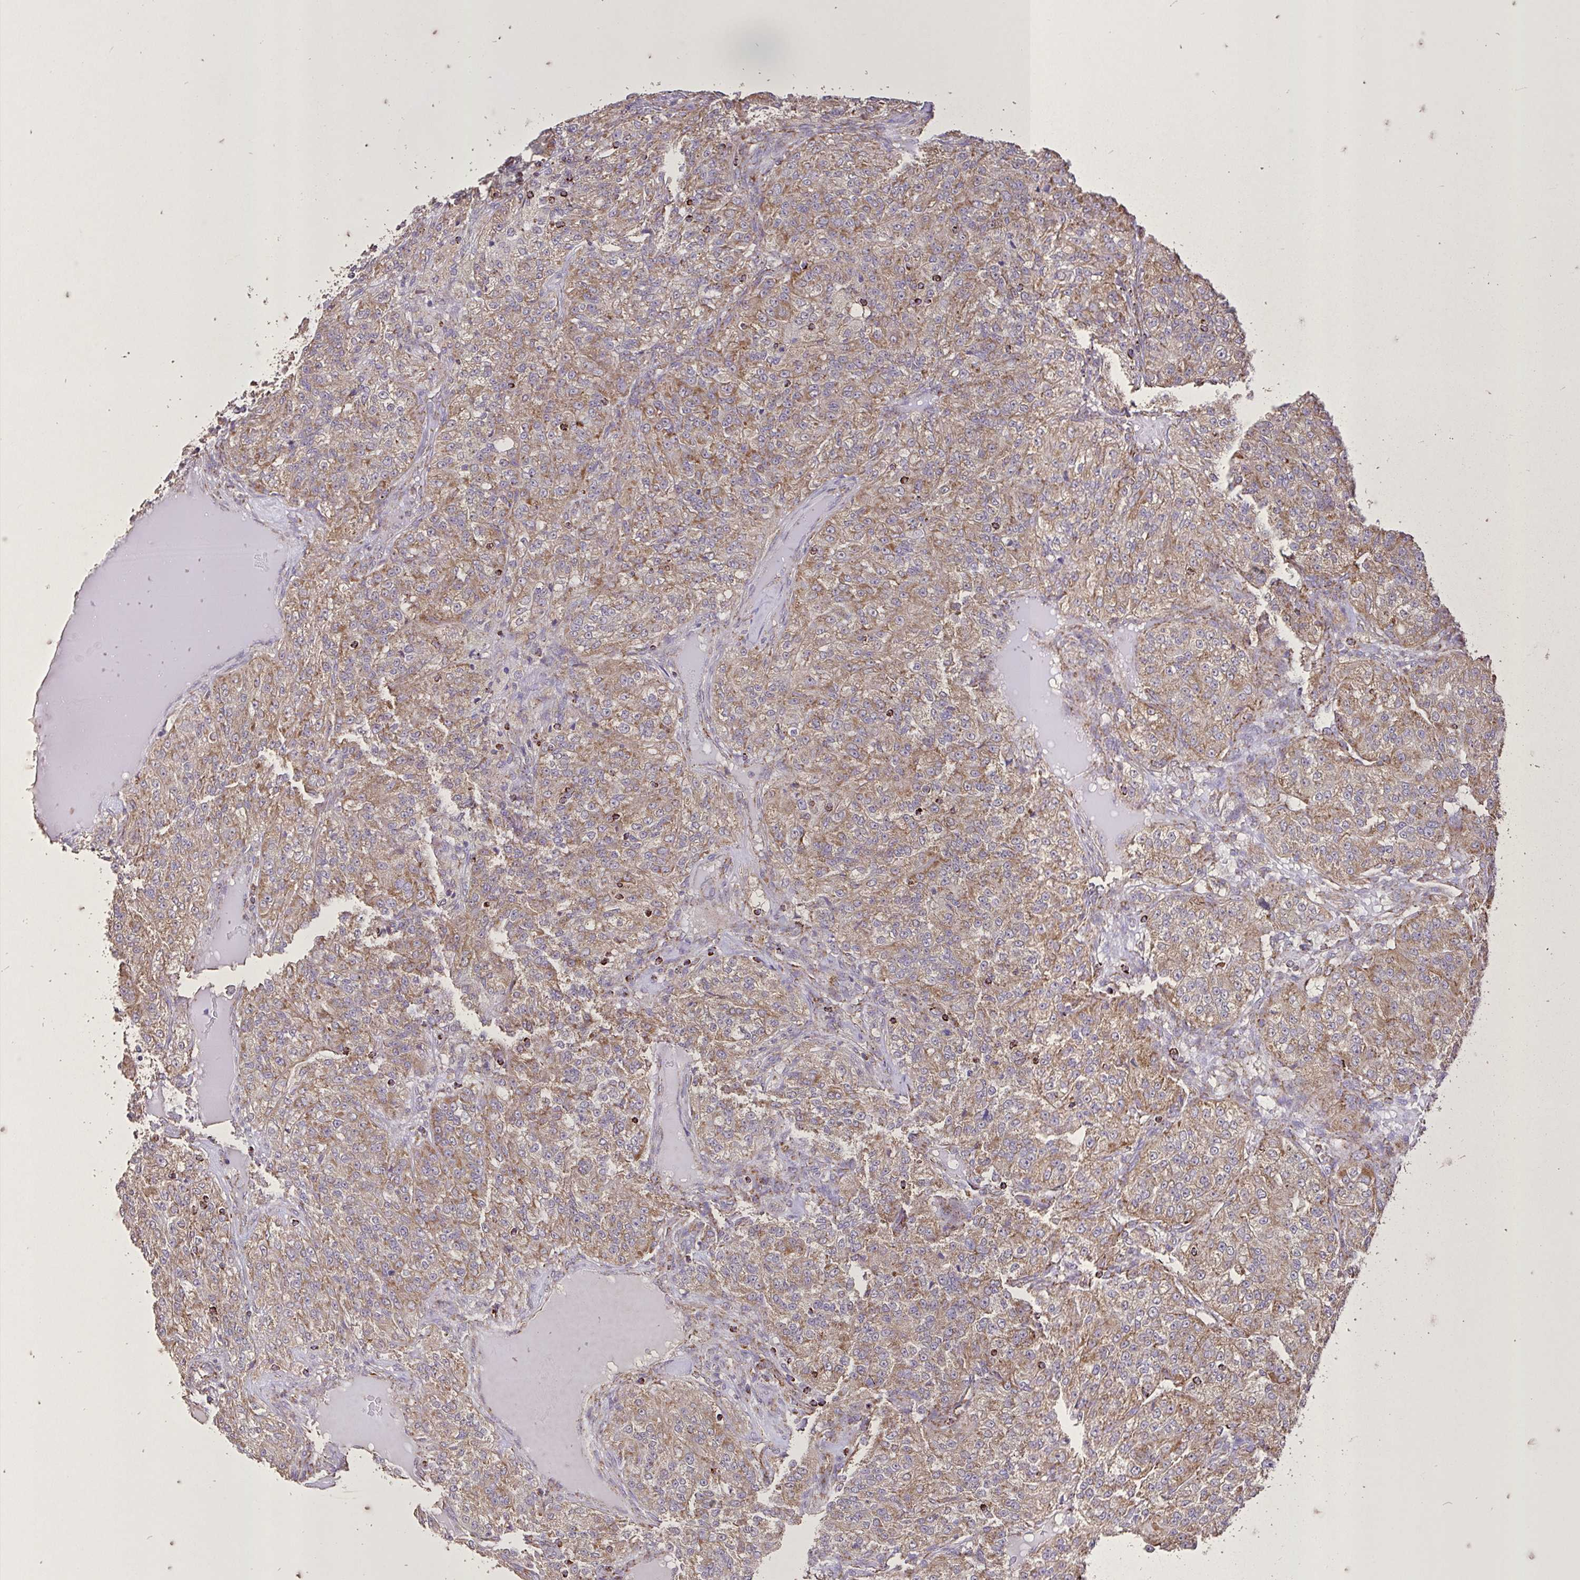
{"staining": {"intensity": "moderate", "quantity": "25%-75%", "location": "cytoplasmic/membranous"}, "tissue": "renal cancer", "cell_type": "Tumor cells", "image_type": "cancer", "snomed": [{"axis": "morphology", "description": "Adenocarcinoma, NOS"}, {"axis": "topography", "description": "Kidney"}], "caption": "Renal cancer (adenocarcinoma) stained for a protein (brown) displays moderate cytoplasmic/membranous positive staining in approximately 25%-75% of tumor cells.", "gene": "AGK", "patient": {"sex": "female", "age": 63}}